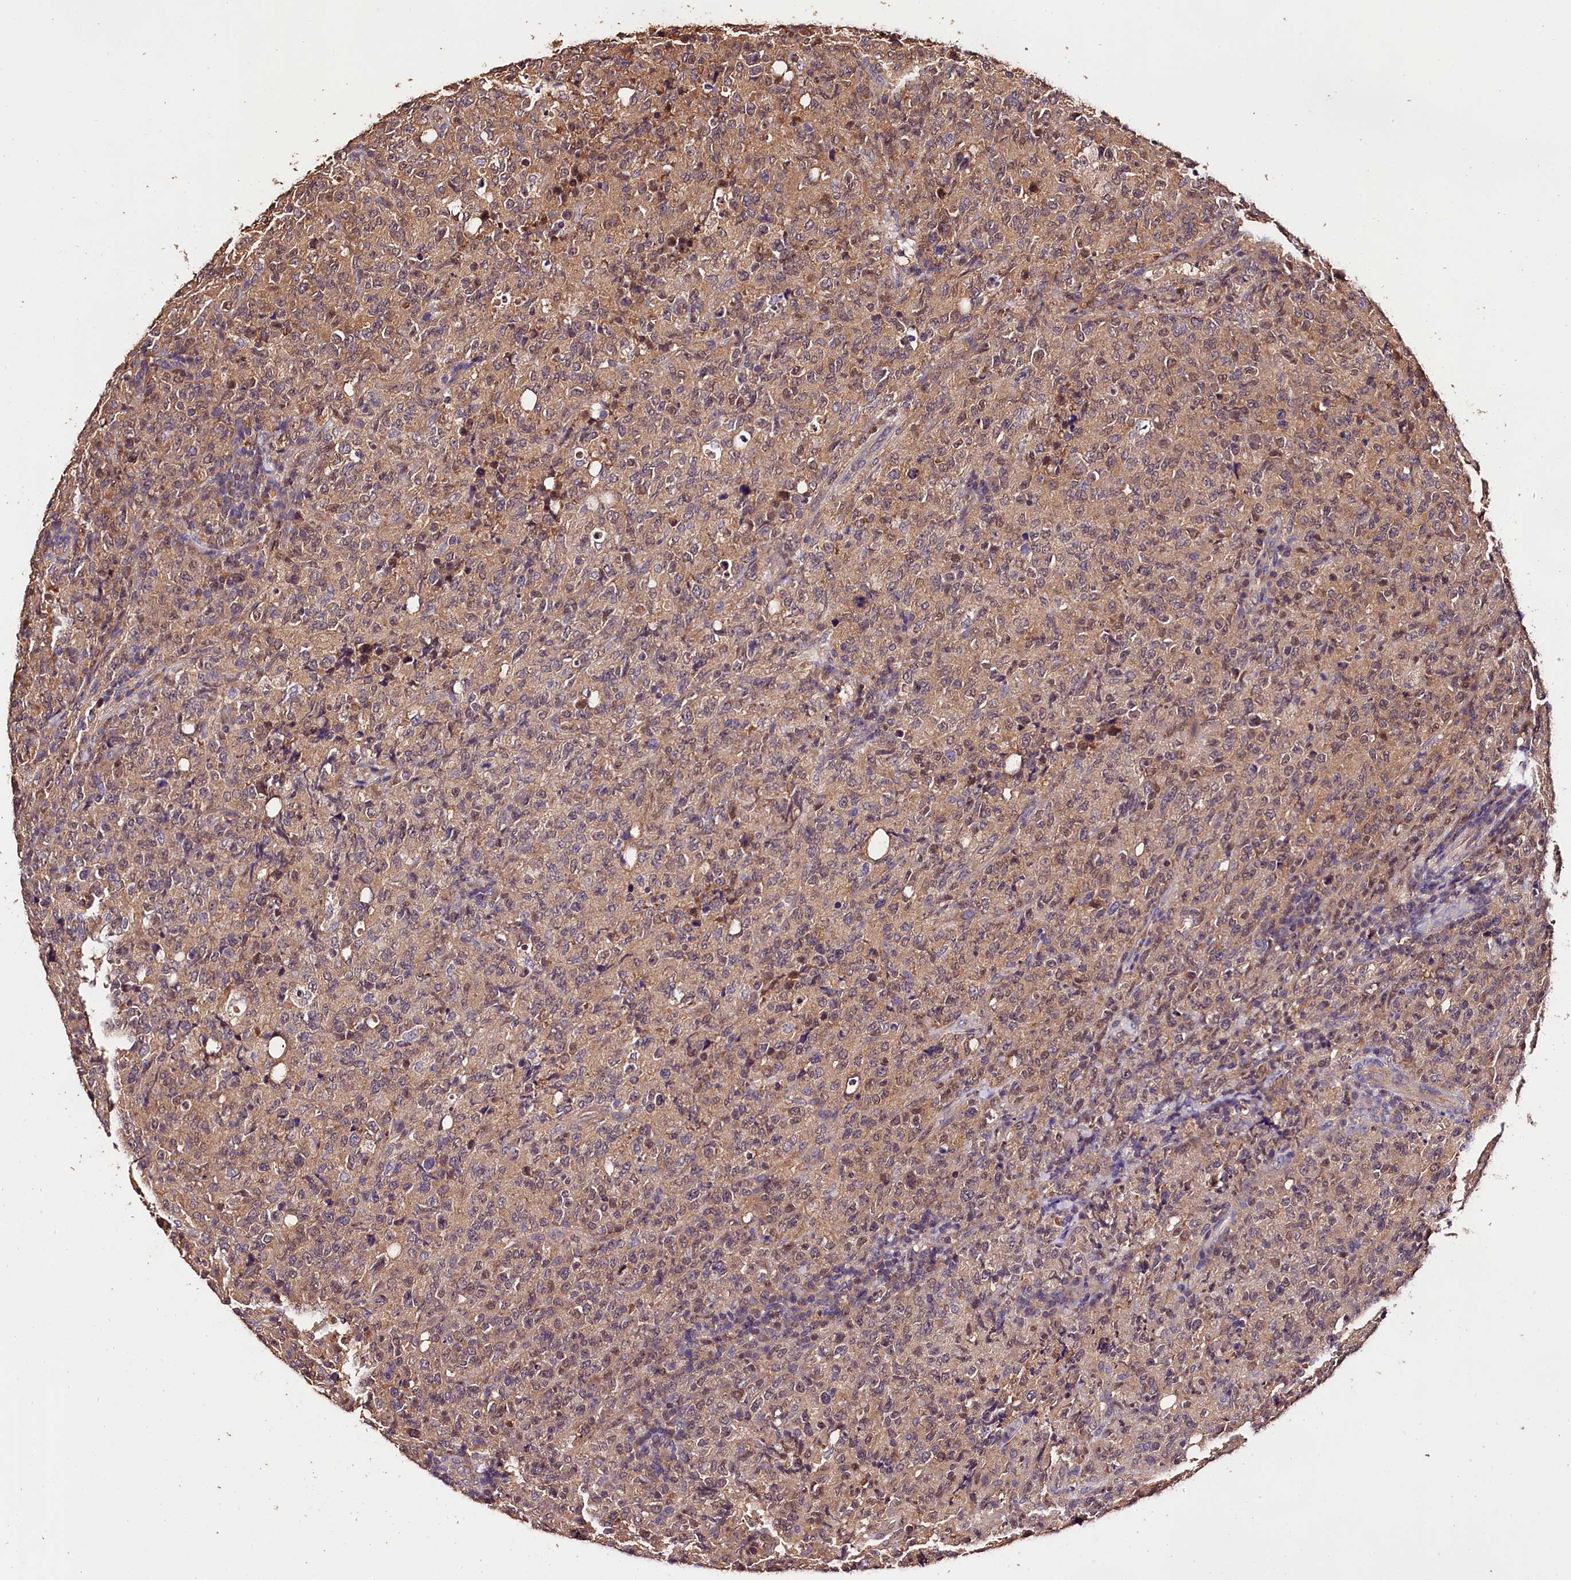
{"staining": {"intensity": "moderate", "quantity": "<25%", "location": "cytoplasmic/membranous,nuclear"}, "tissue": "lymphoma", "cell_type": "Tumor cells", "image_type": "cancer", "snomed": [{"axis": "morphology", "description": "Malignant lymphoma, non-Hodgkin's type, High grade"}, {"axis": "topography", "description": "Tonsil"}], "caption": "Brown immunohistochemical staining in human high-grade malignant lymphoma, non-Hodgkin's type shows moderate cytoplasmic/membranous and nuclear staining in about <25% of tumor cells.", "gene": "OAS3", "patient": {"sex": "female", "age": 36}}